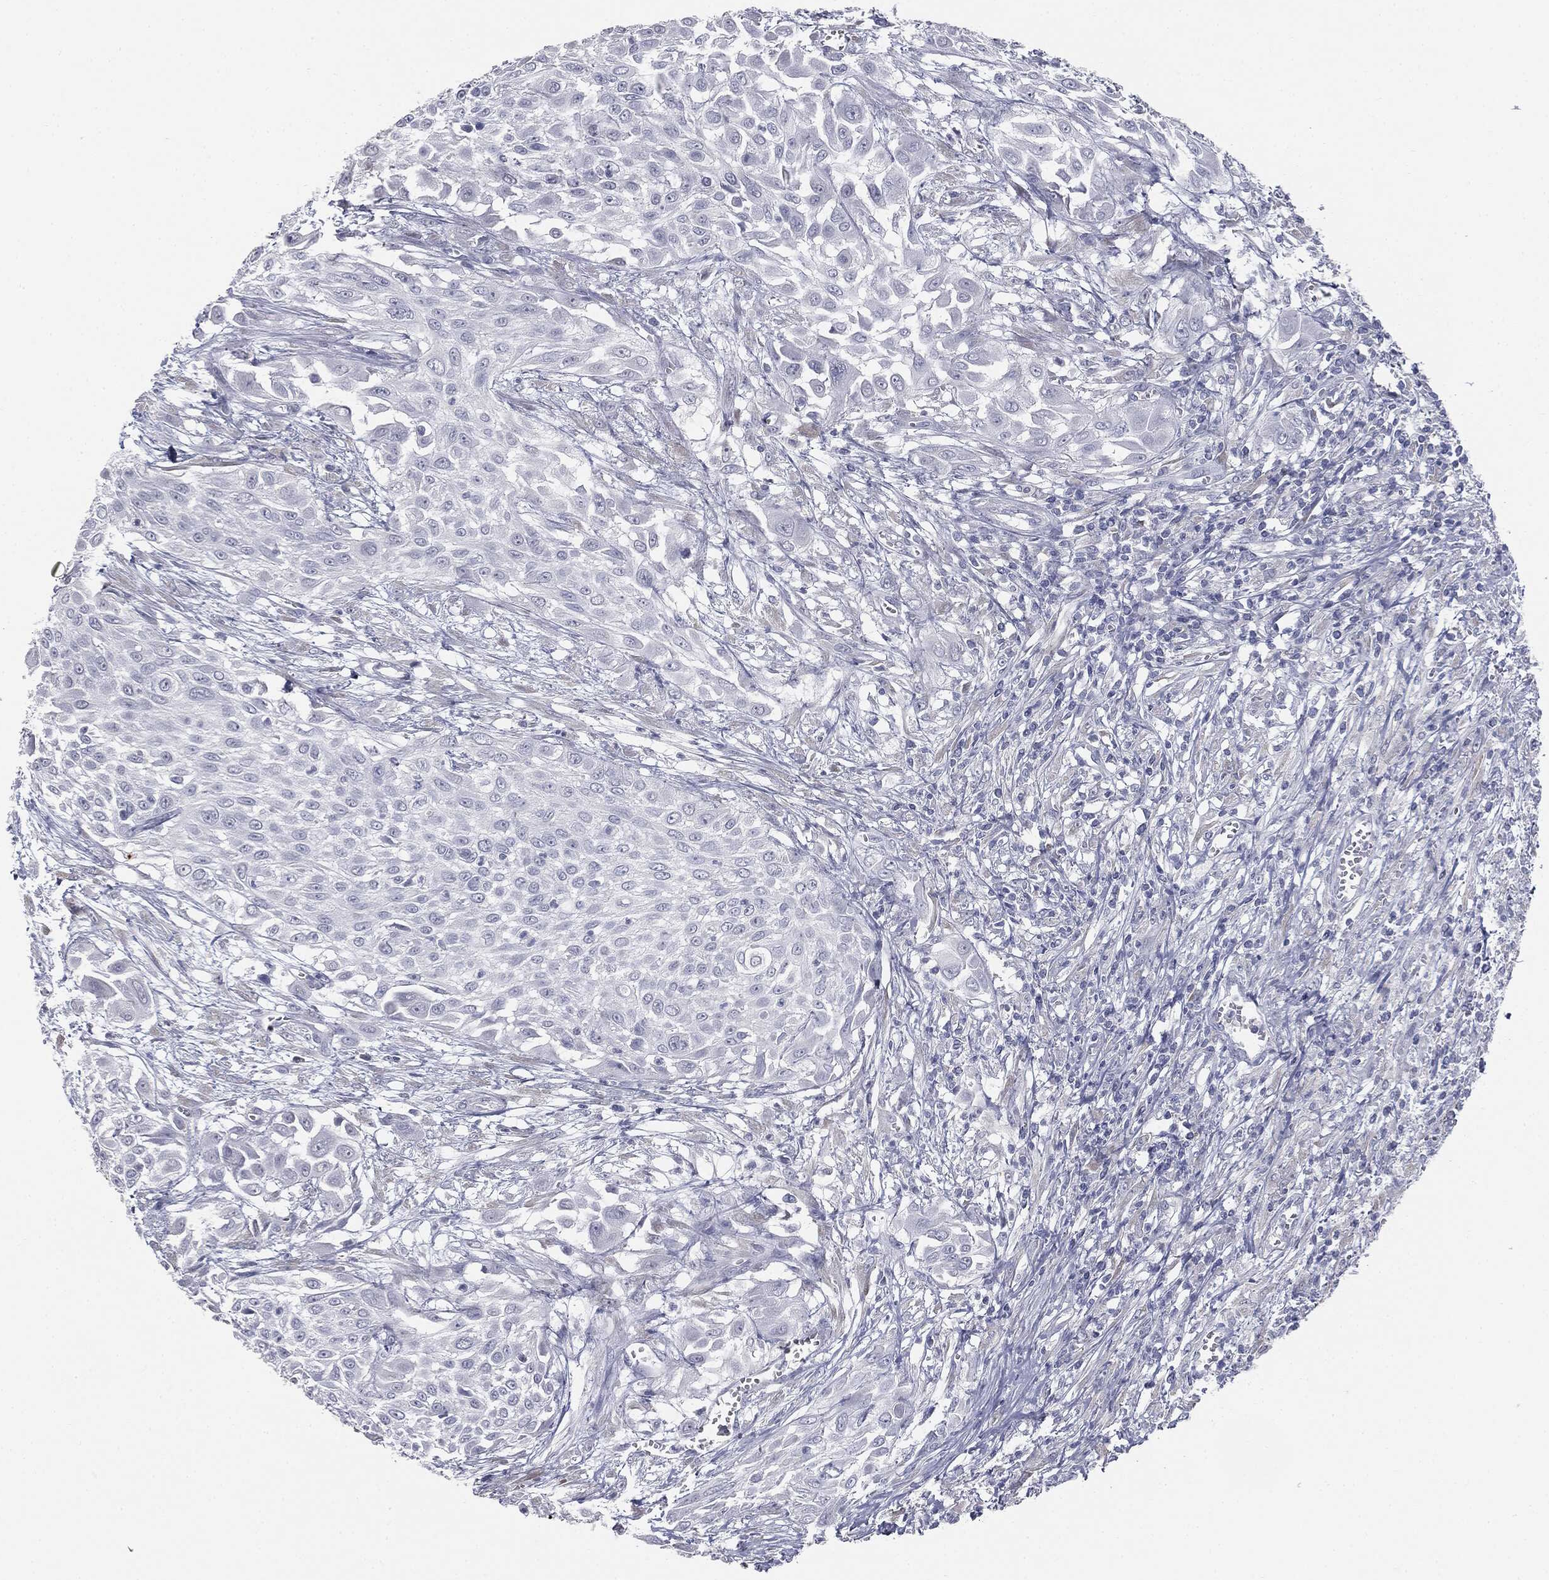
{"staining": {"intensity": "negative", "quantity": "none", "location": "none"}, "tissue": "urothelial cancer", "cell_type": "Tumor cells", "image_type": "cancer", "snomed": [{"axis": "morphology", "description": "Urothelial carcinoma, High grade"}, {"axis": "topography", "description": "Urinary bladder"}], "caption": "There is no significant expression in tumor cells of urothelial cancer.", "gene": "MUC5AC", "patient": {"sex": "male", "age": 57}}